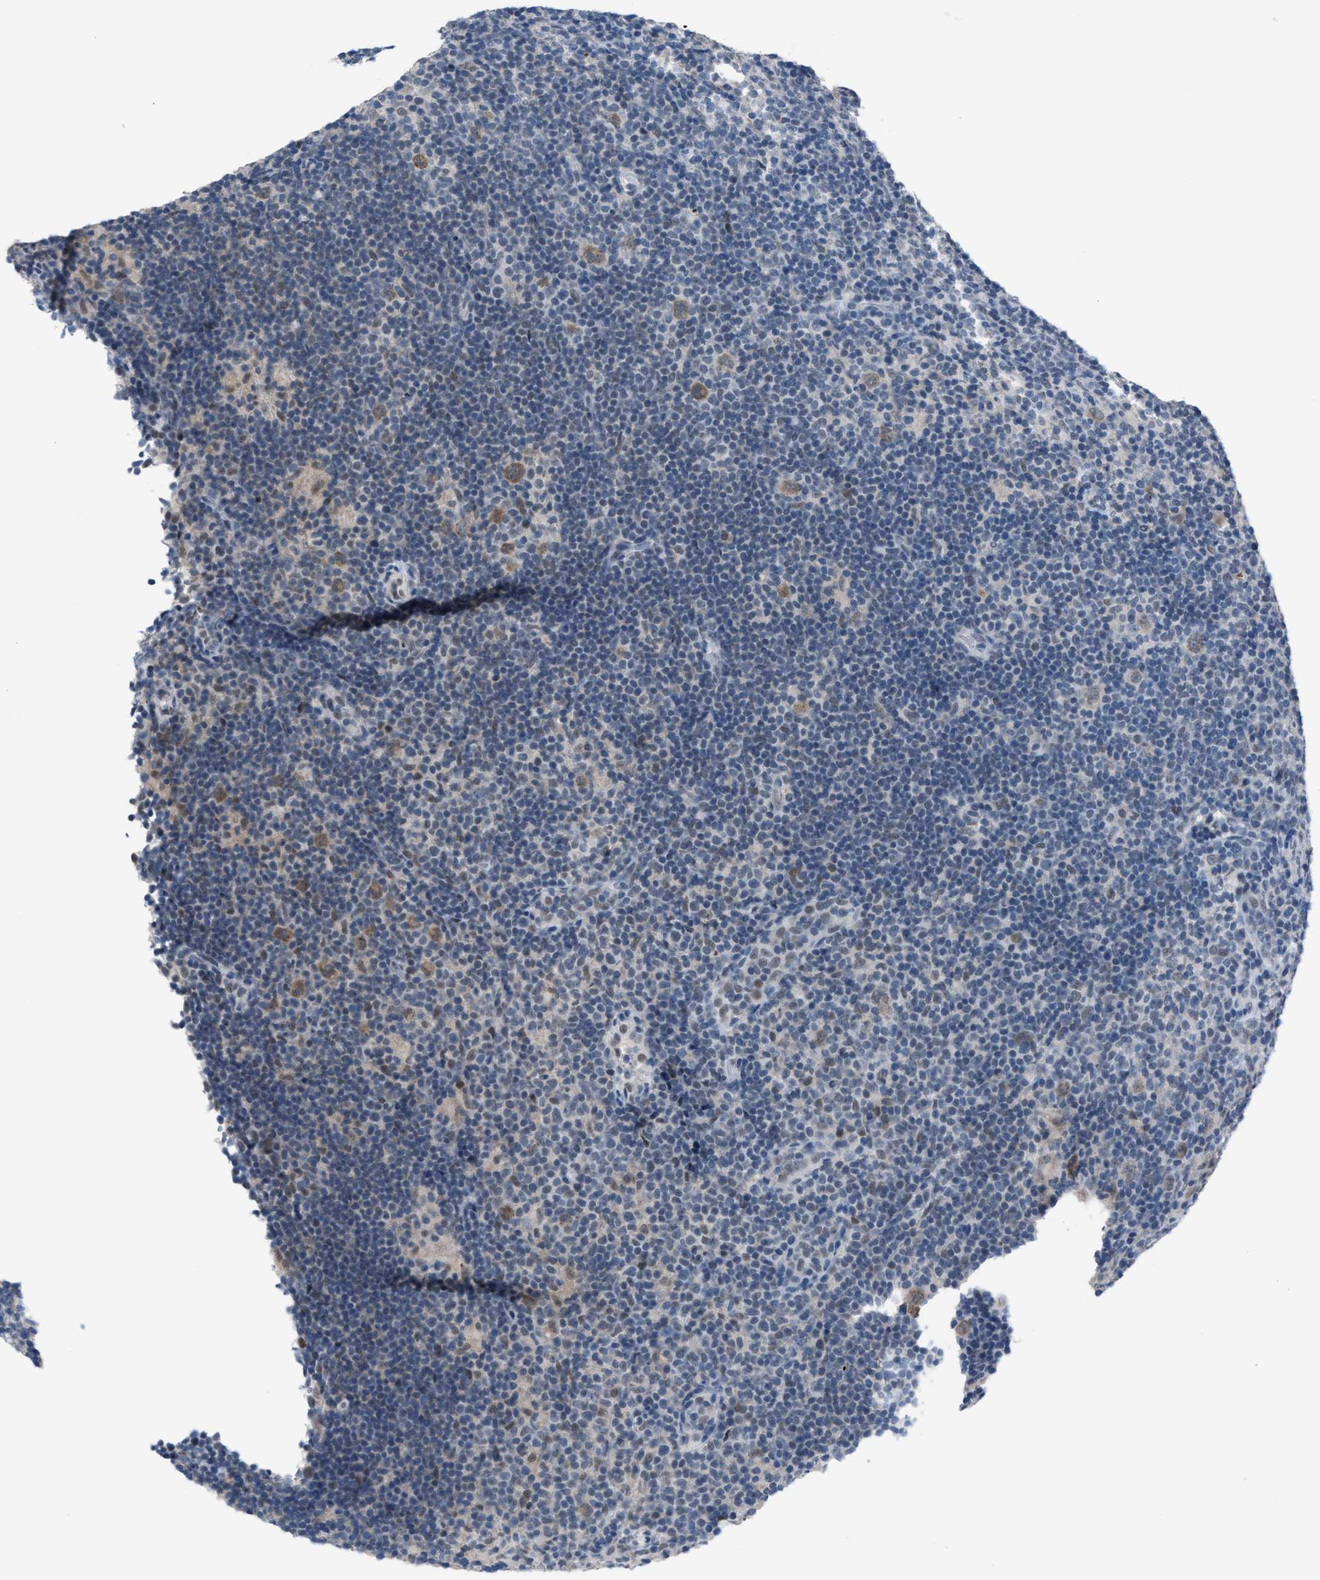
{"staining": {"intensity": "moderate", "quantity": ">75%", "location": "cytoplasmic/membranous"}, "tissue": "lymphoma", "cell_type": "Tumor cells", "image_type": "cancer", "snomed": [{"axis": "morphology", "description": "Hodgkin's disease, NOS"}, {"axis": "topography", "description": "Lymph node"}], "caption": "Lymphoma stained for a protein shows moderate cytoplasmic/membranous positivity in tumor cells.", "gene": "ANAPC11", "patient": {"sex": "female", "age": 57}}